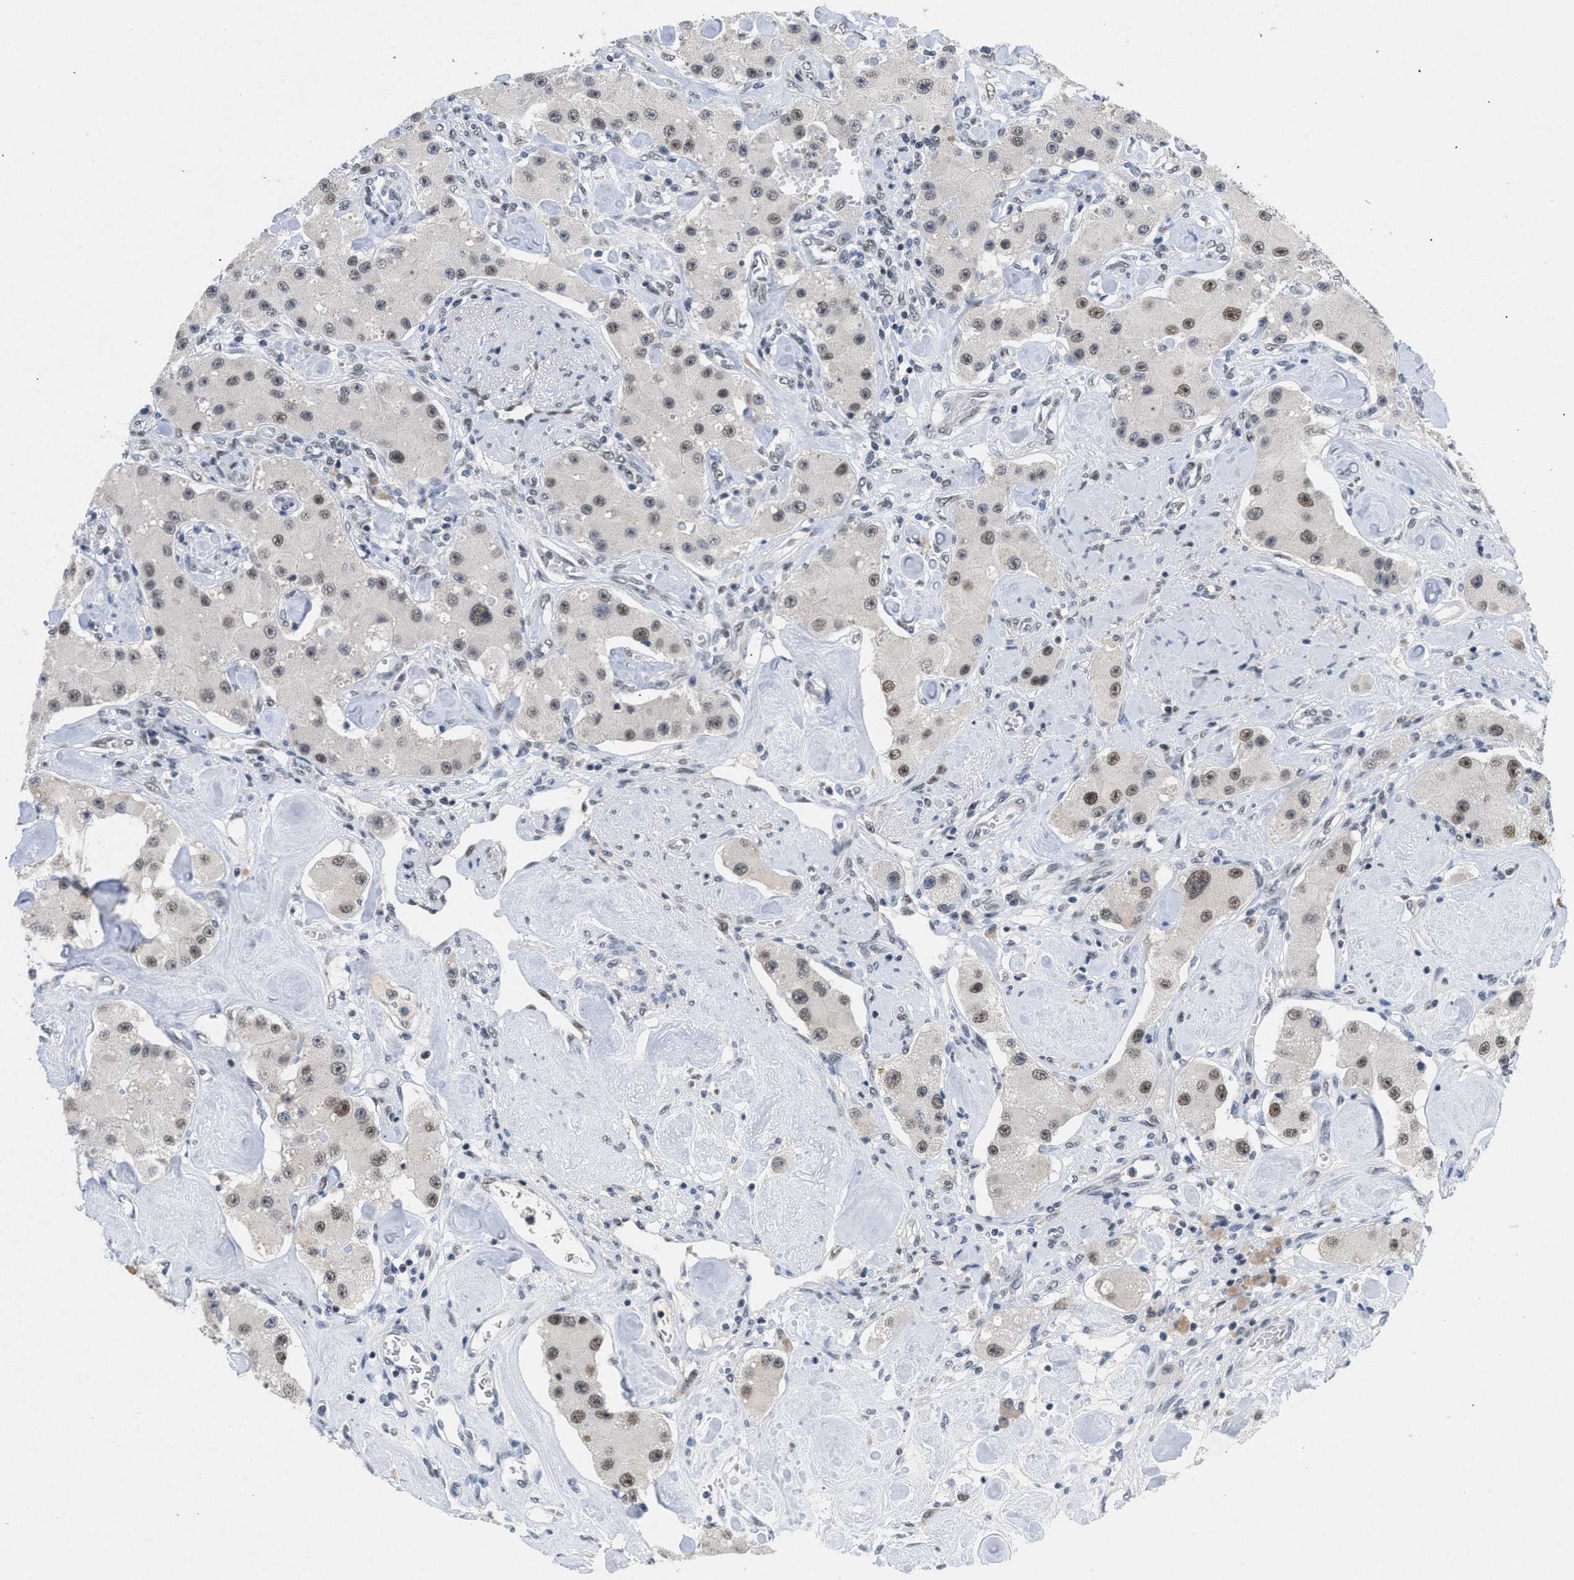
{"staining": {"intensity": "weak", "quantity": ">75%", "location": "nuclear"}, "tissue": "carcinoid", "cell_type": "Tumor cells", "image_type": "cancer", "snomed": [{"axis": "morphology", "description": "Carcinoid, malignant, NOS"}, {"axis": "topography", "description": "Pancreas"}], "caption": "Brown immunohistochemical staining in human carcinoid demonstrates weak nuclear positivity in about >75% of tumor cells. The protein of interest is shown in brown color, while the nuclei are stained blue.", "gene": "GGNBP2", "patient": {"sex": "male", "age": 41}}